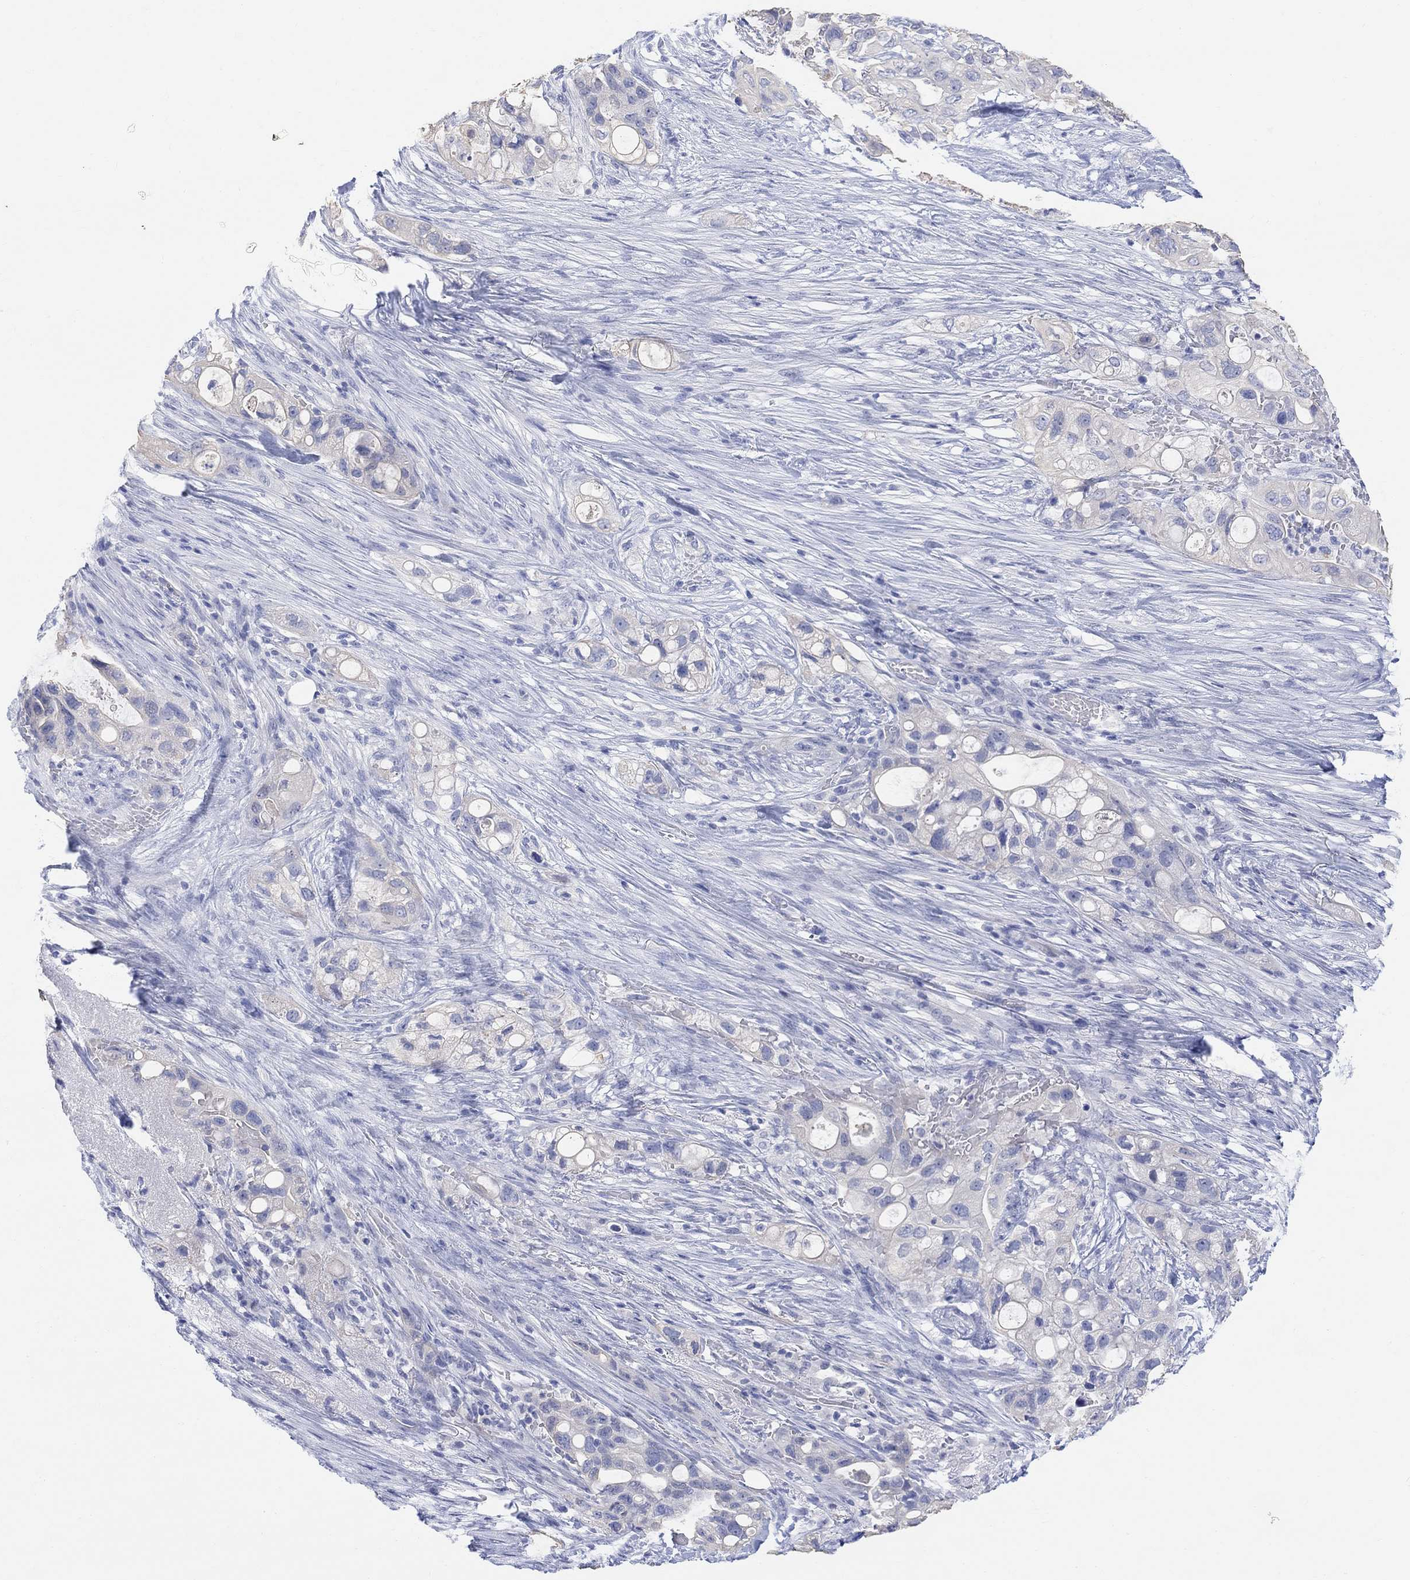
{"staining": {"intensity": "negative", "quantity": "none", "location": "none"}, "tissue": "pancreatic cancer", "cell_type": "Tumor cells", "image_type": "cancer", "snomed": [{"axis": "morphology", "description": "Adenocarcinoma, NOS"}, {"axis": "topography", "description": "Pancreas"}], "caption": "There is no significant expression in tumor cells of pancreatic adenocarcinoma.", "gene": "TYR", "patient": {"sex": "female", "age": 72}}